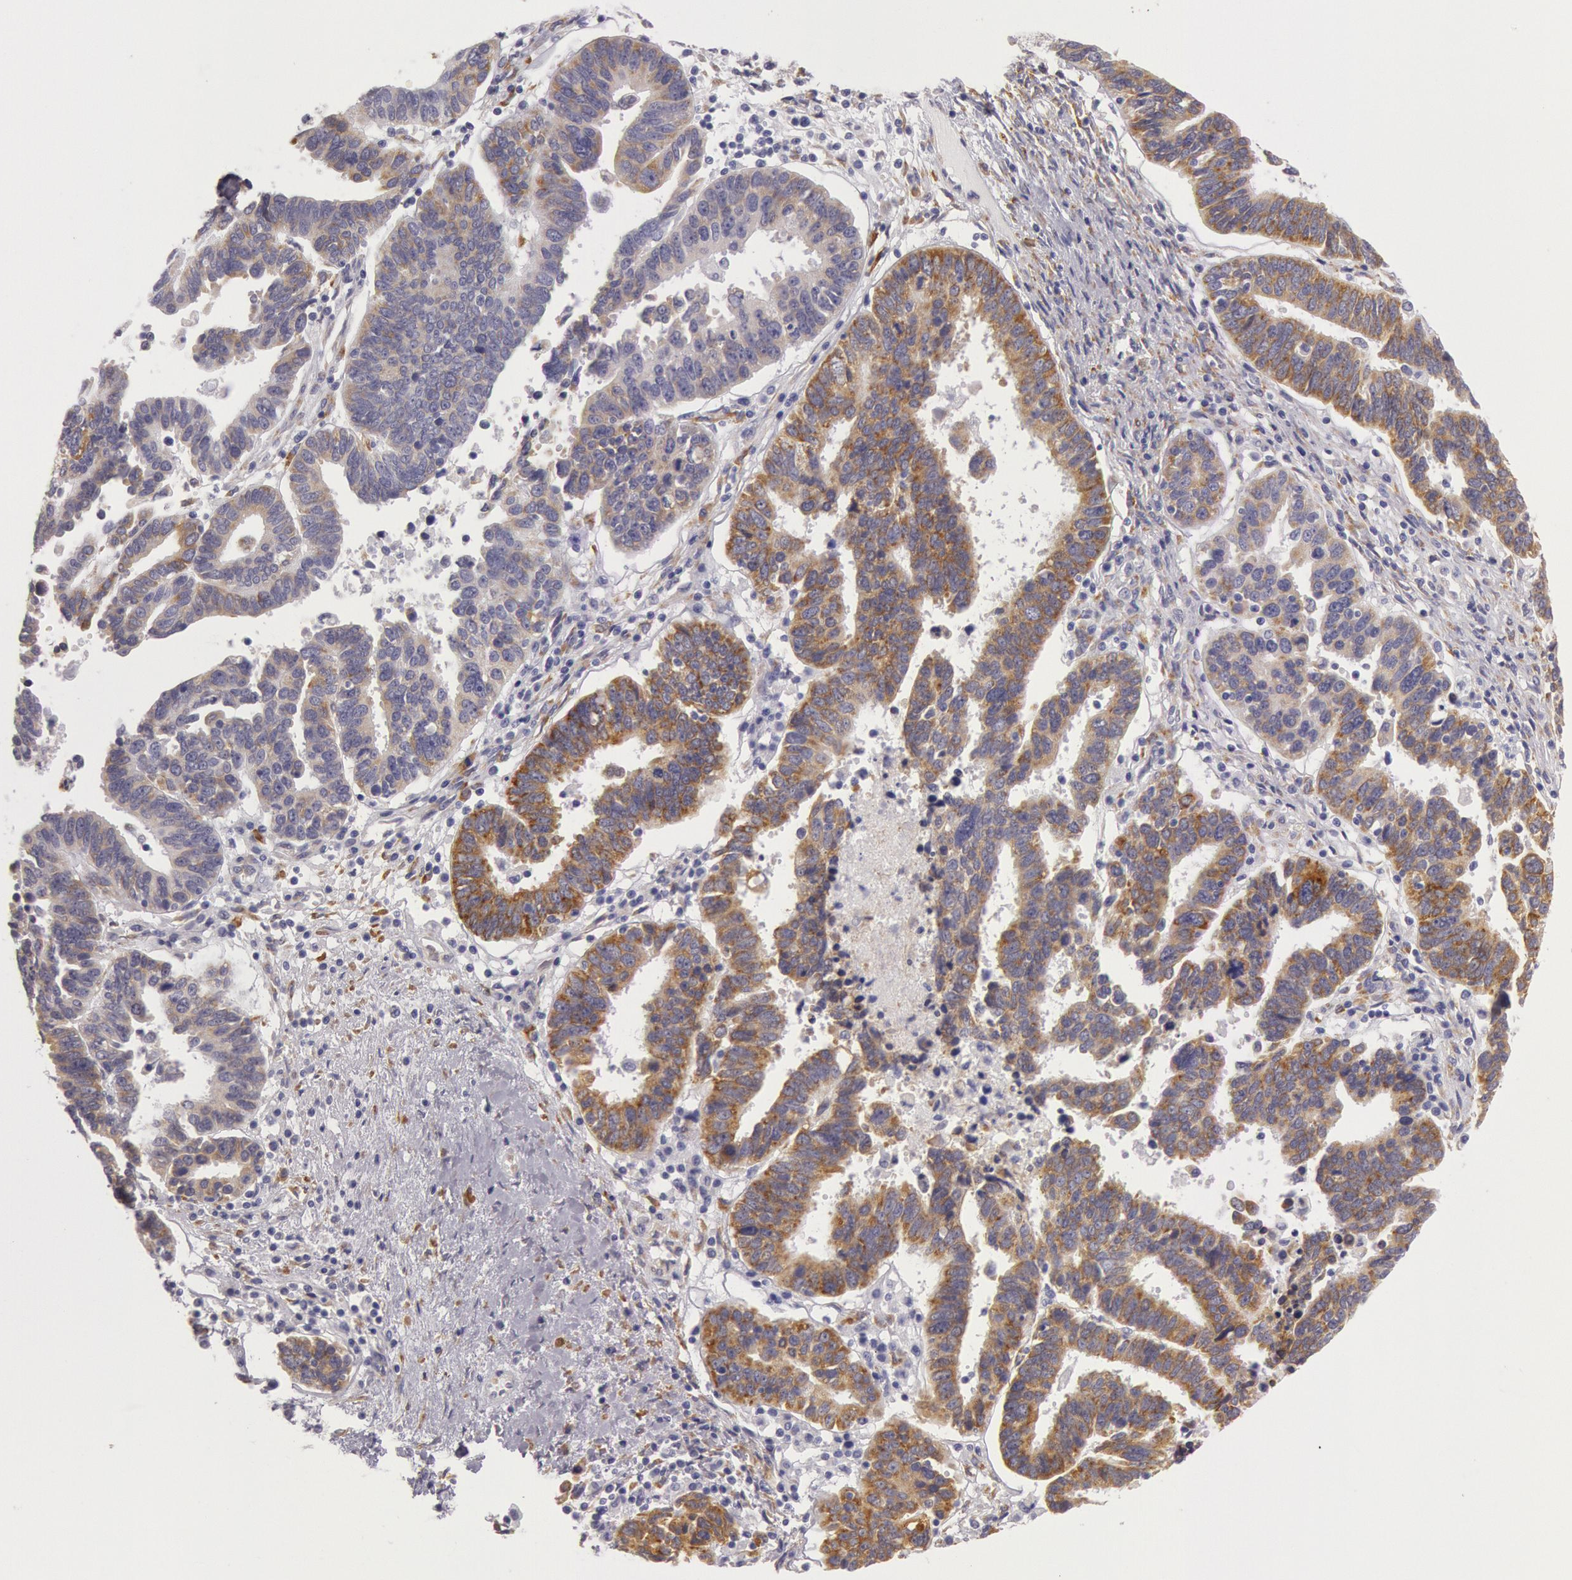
{"staining": {"intensity": "moderate", "quantity": ">75%", "location": "cytoplasmic/membranous"}, "tissue": "ovarian cancer", "cell_type": "Tumor cells", "image_type": "cancer", "snomed": [{"axis": "morphology", "description": "Carcinoma, endometroid"}, {"axis": "morphology", "description": "Cystadenocarcinoma, serous, NOS"}, {"axis": "topography", "description": "Ovary"}], "caption": "IHC image of ovarian cancer (serous cystadenocarcinoma) stained for a protein (brown), which displays medium levels of moderate cytoplasmic/membranous expression in approximately >75% of tumor cells.", "gene": "CIDEB", "patient": {"sex": "female", "age": 45}}